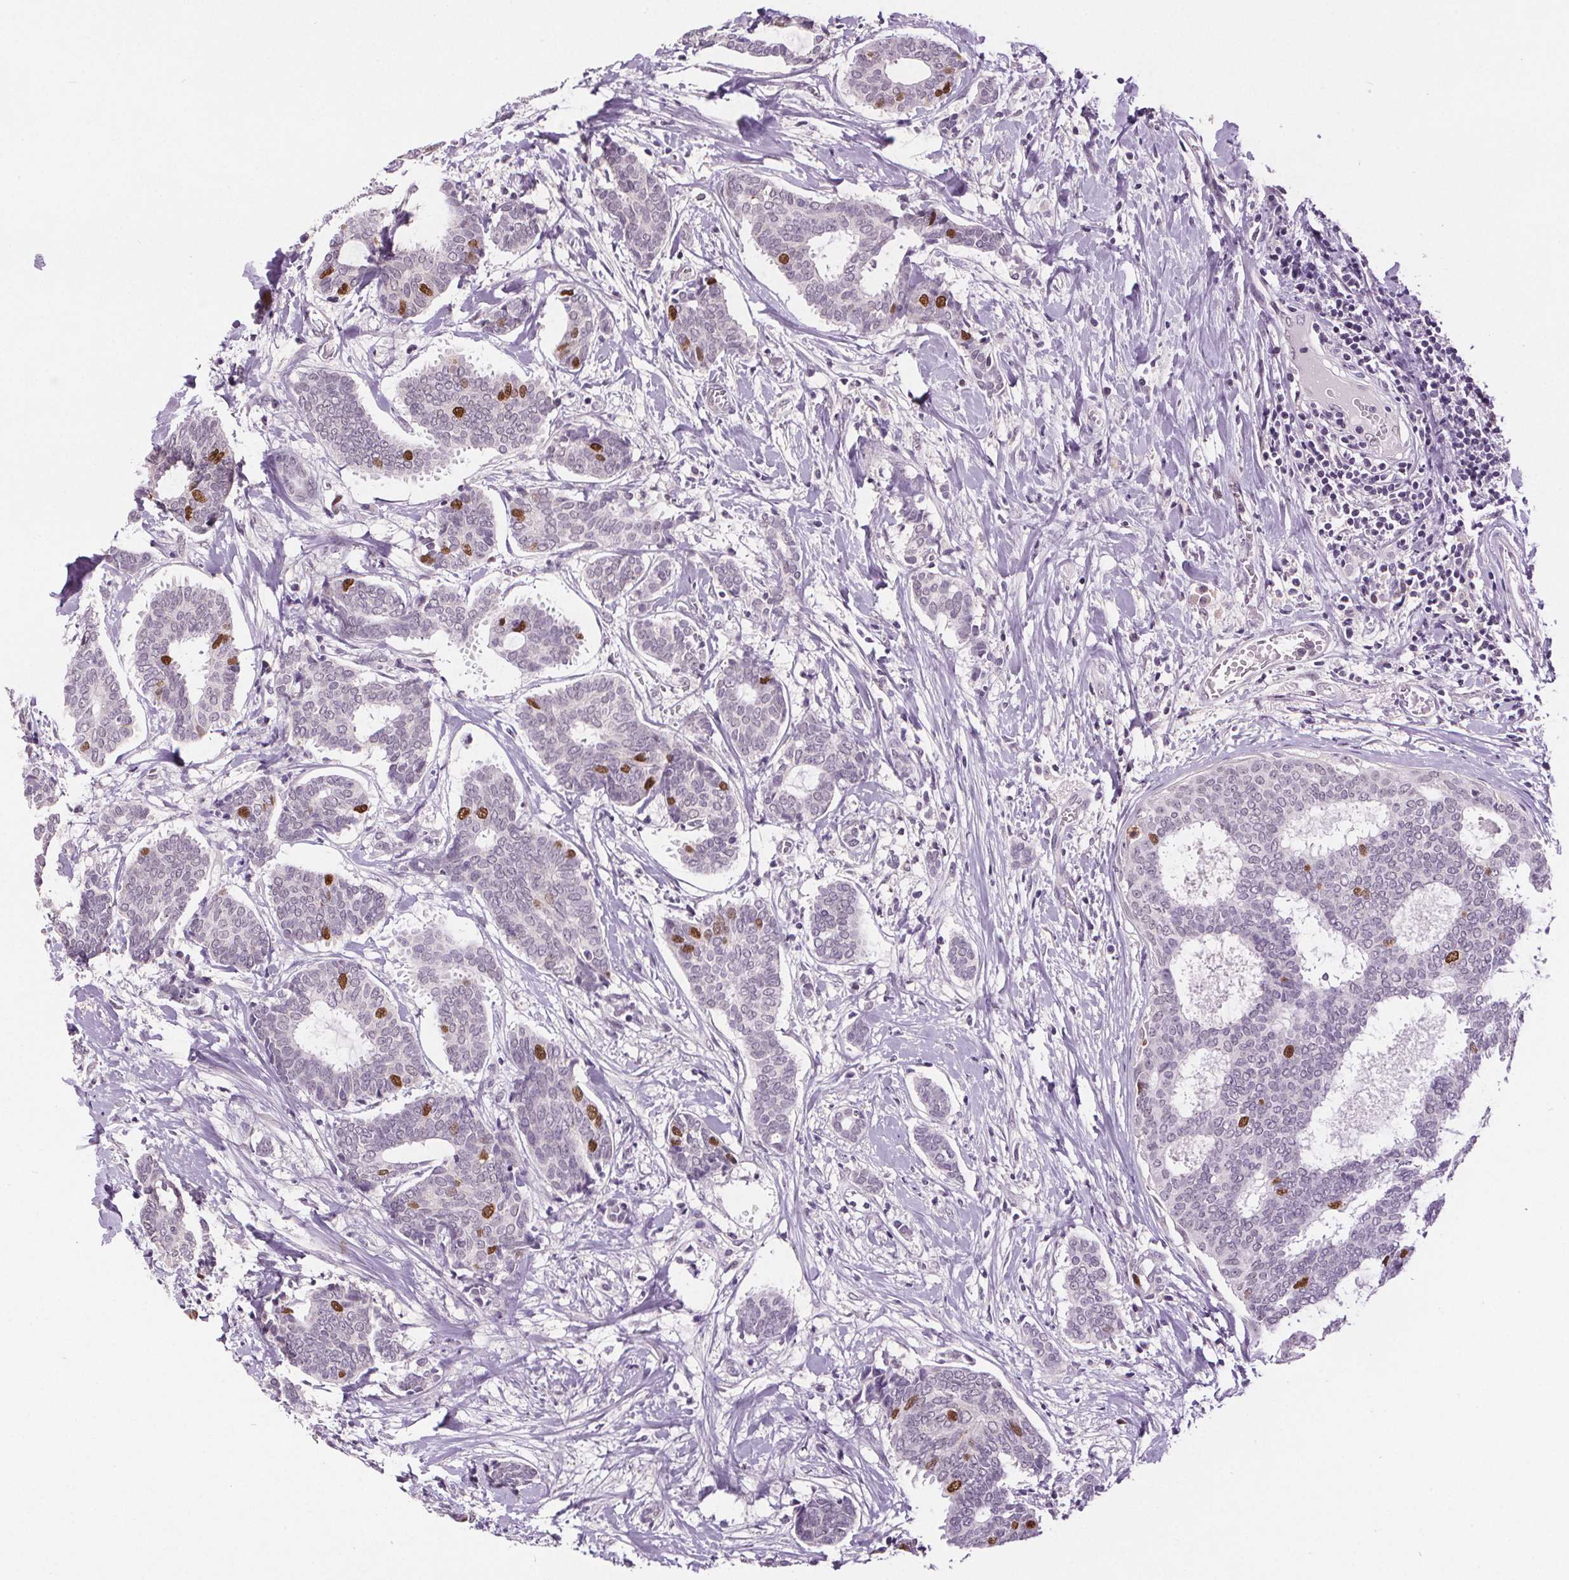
{"staining": {"intensity": "moderate", "quantity": "<25%", "location": "nuclear"}, "tissue": "breast cancer", "cell_type": "Tumor cells", "image_type": "cancer", "snomed": [{"axis": "morphology", "description": "Intraductal carcinoma, in situ"}, {"axis": "morphology", "description": "Duct carcinoma"}, {"axis": "morphology", "description": "Lobular carcinoma, in situ"}, {"axis": "topography", "description": "Breast"}], "caption": "The immunohistochemical stain highlights moderate nuclear expression in tumor cells of breast cancer (intraductal carcinoma,  in situ) tissue.", "gene": "CENPF", "patient": {"sex": "female", "age": 44}}